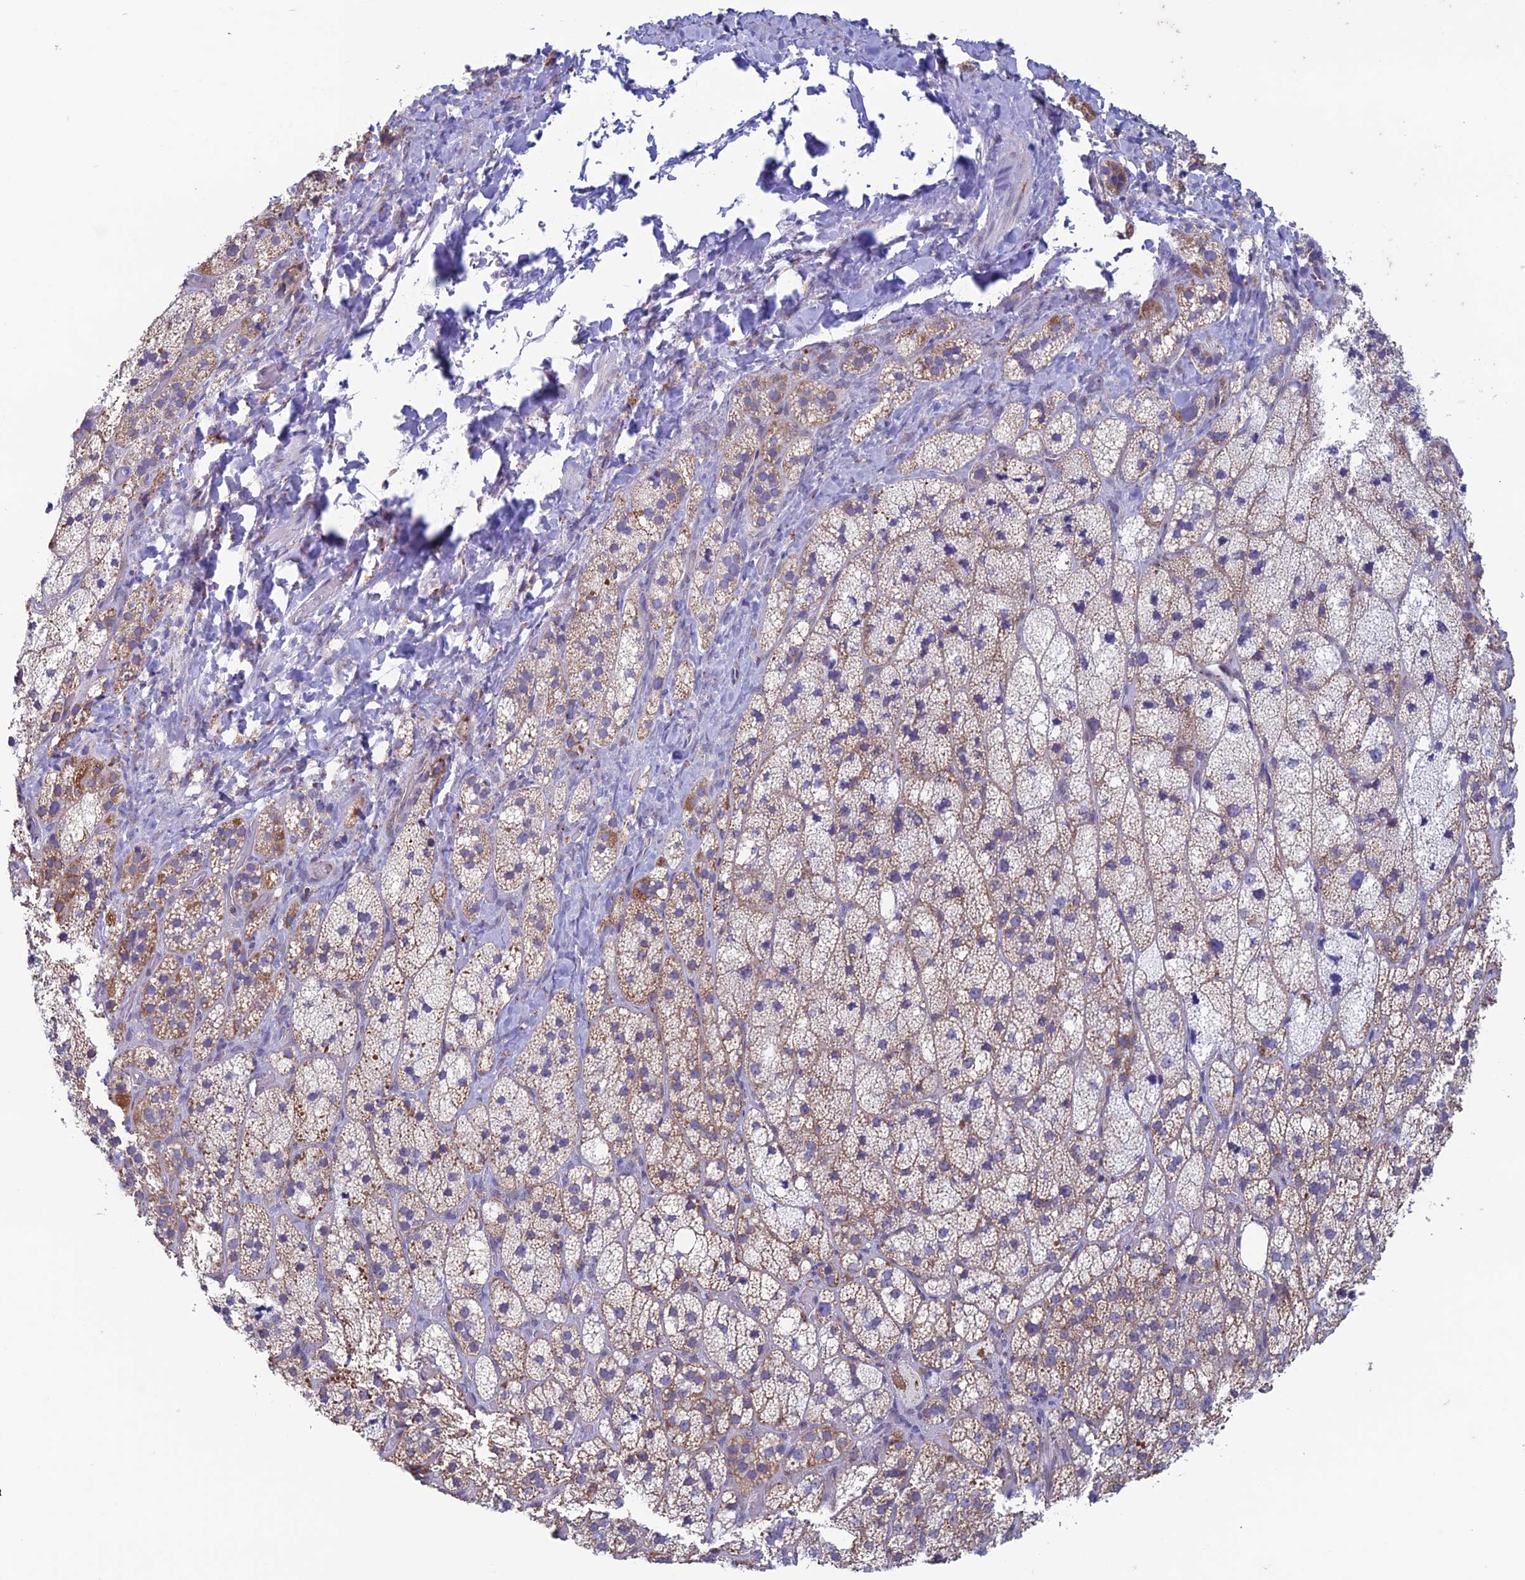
{"staining": {"intensity": "moderate", "quantity": "25%-75%", "location": "cytoplasmic/membranous"}, "tissue": "adrenal gland", "cell_type": "Glandular cells", "image_type": "normal", "snomed": [{"axis": "morphology", "description": "Normal tissue, NOS"}, {"axis": "topography", "description": "Adrenal gland"}], "caption": "Glandular cells display medium levels of moderate cytoplasmic/membranous expression in approximately 25%-75% of cells in unremarkable adrenal gland. (Stains: DAB in brown, nuclei in blue, Microscopy: brightfield microscopy at high magnification).", "gene": "ZNG1A", "patient": {"sex": "male", "age": 61}}